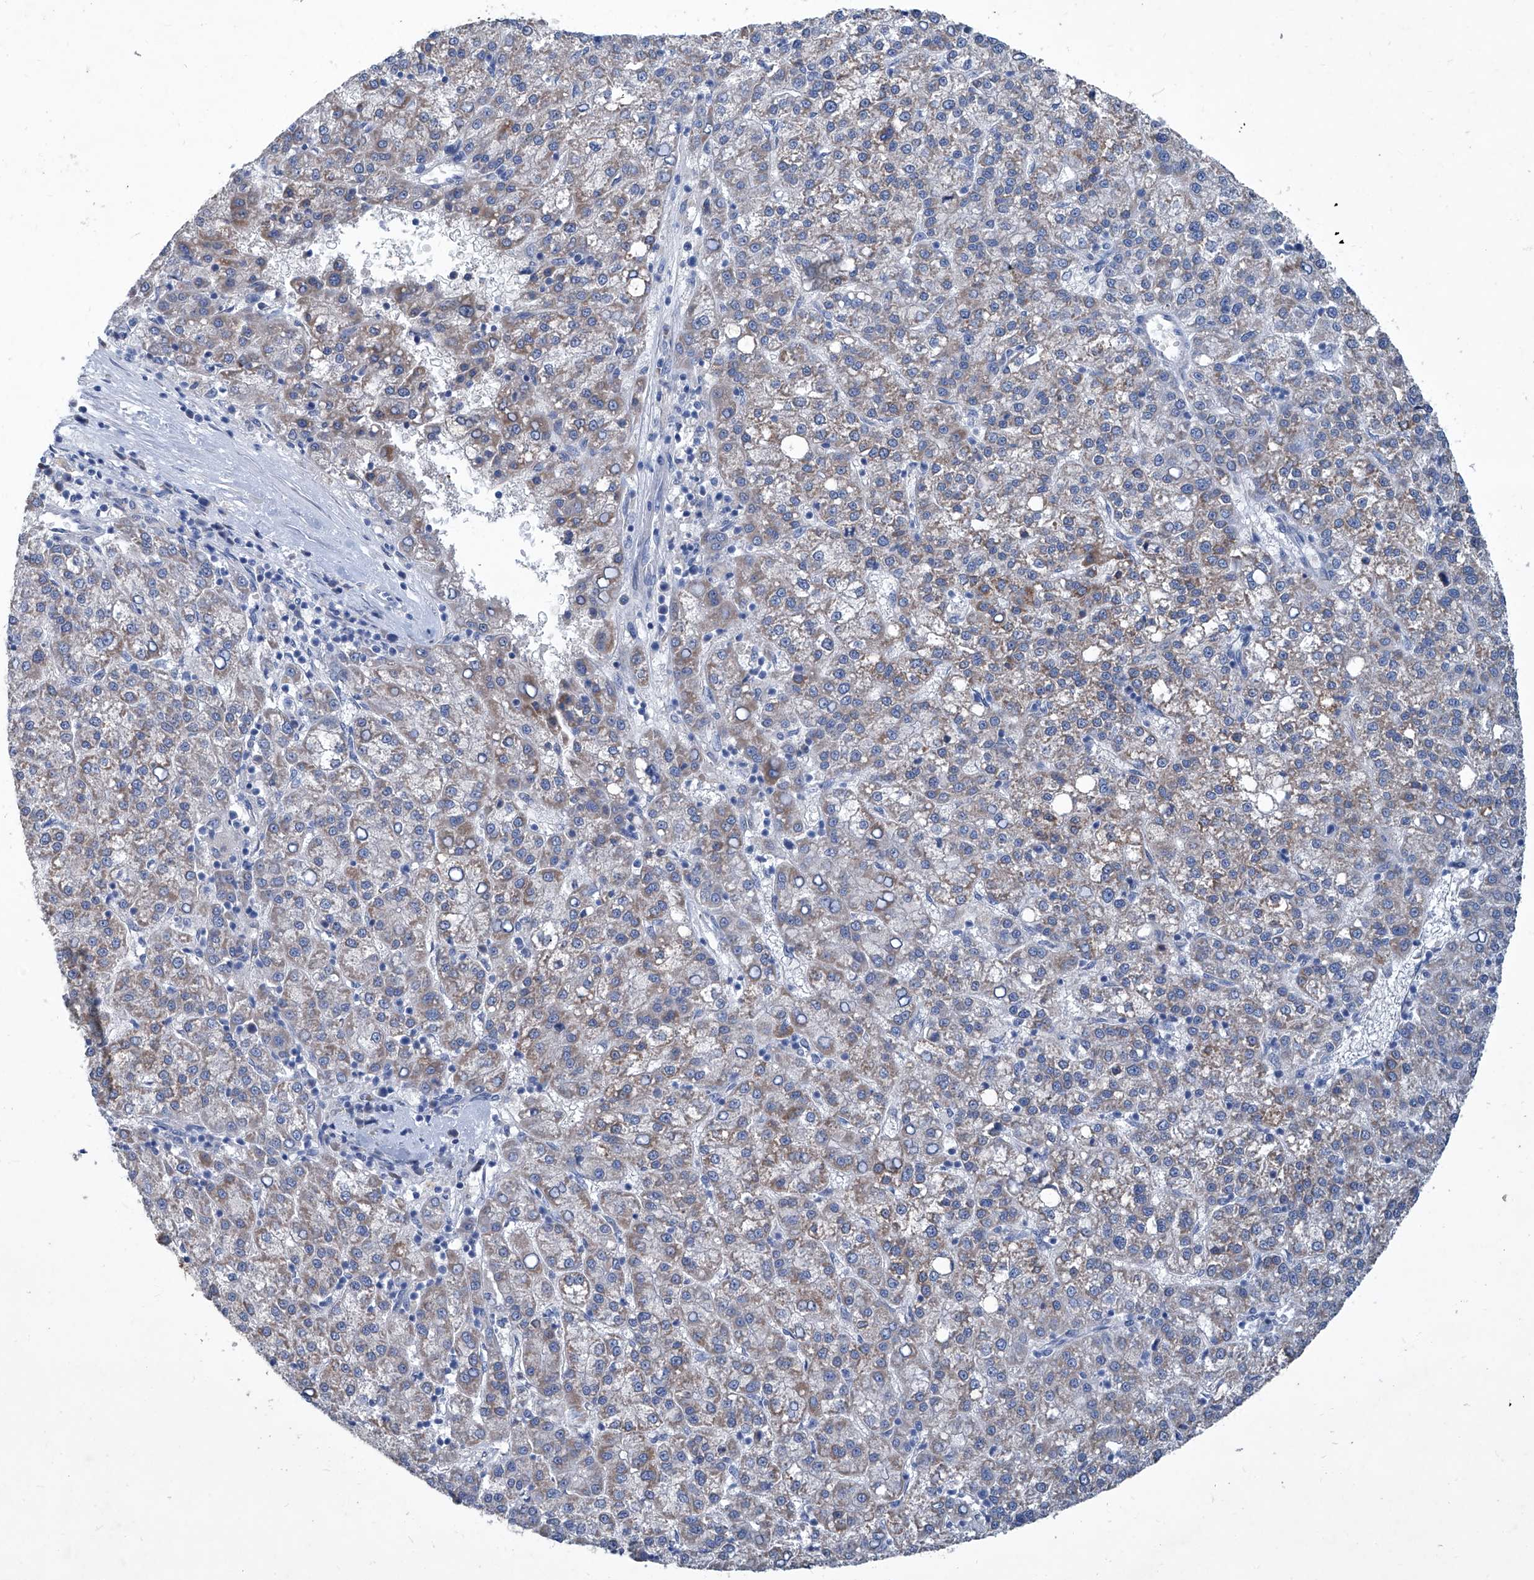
{"staining": {"intensity": "weak", "quantity": ">75%", "location": "cytoplasmic/membranous"}, "tissue": "liver cancer", "cell_type": "Tumor cells", "image_type": "cancer", "snomed": [{"axis": "morphology", "description": "Carcinoma, Hepatocellular, NOS"}, {"axis": "topography", "description": "Liver"}], "caption": "Immunohistochemistry of human liver cancer (hepatocellular carcinoma) displays low levels of weak cytoplasmic/membranous expression in approximately >75% of tumor cells.", "gene": "MTARC1", "patient": {"sex": "female", "age": 58}}